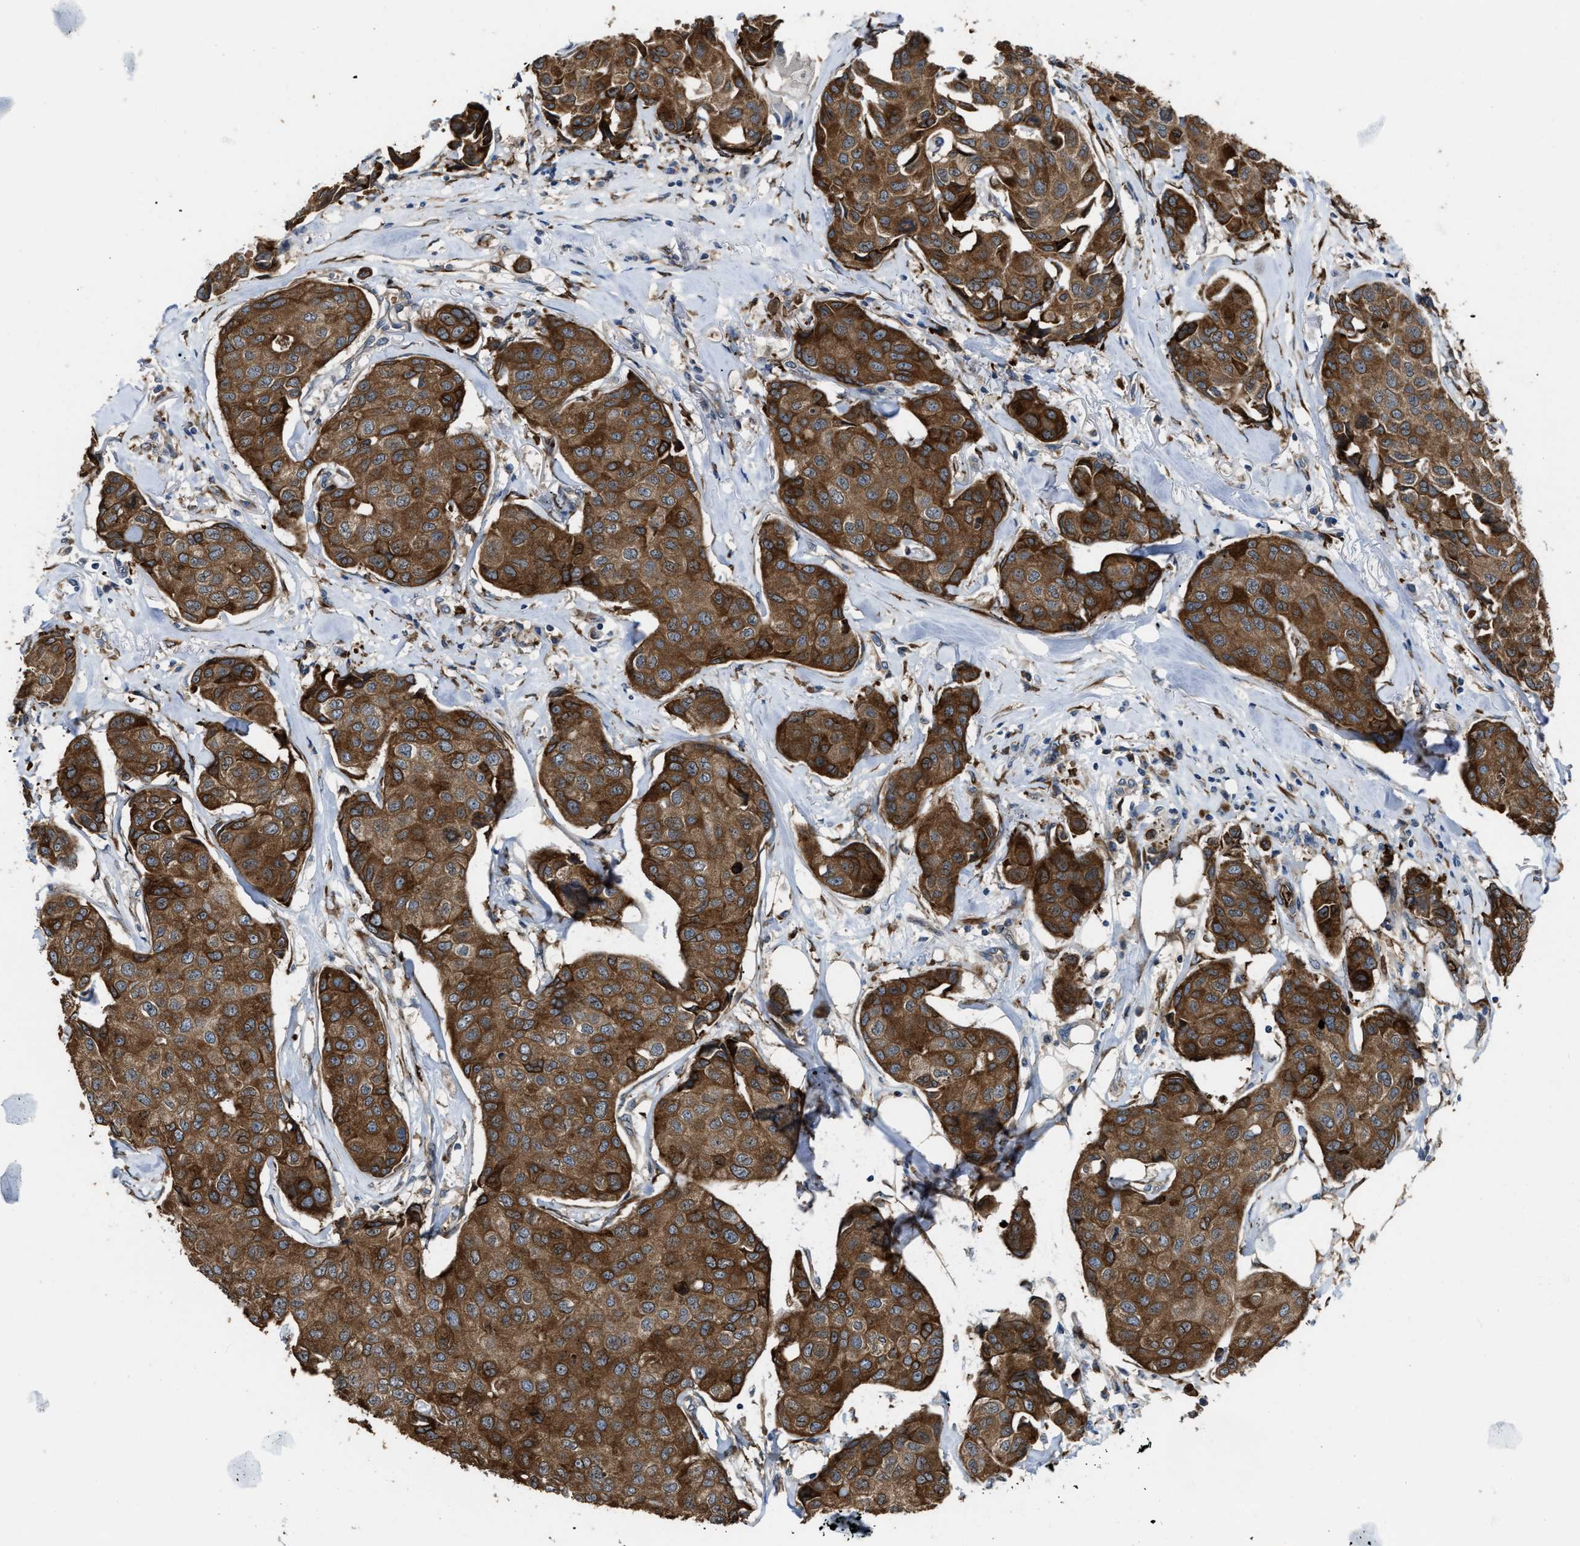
{"staining": {"intensity": "strong", "quantity": ">75%", "location": "cytoplasmic/membranous"}, "tissue": "breast cancer", "cell_type": "Tumor cells", "image_type": "cancer", "snomed": [{"axis": "morphology", "description": "Duct carcinoma"}, {"axis": "topography", "description": "Breast"}], "caption": "About >75% of tumor cells in human breast cancer demonstrate strong cytoplasmic/membranous protein positivity as visualized by brown immunohistochemical staining.", "gene": "SELENOM", "patient": {"sex": "female", "age": 80}}